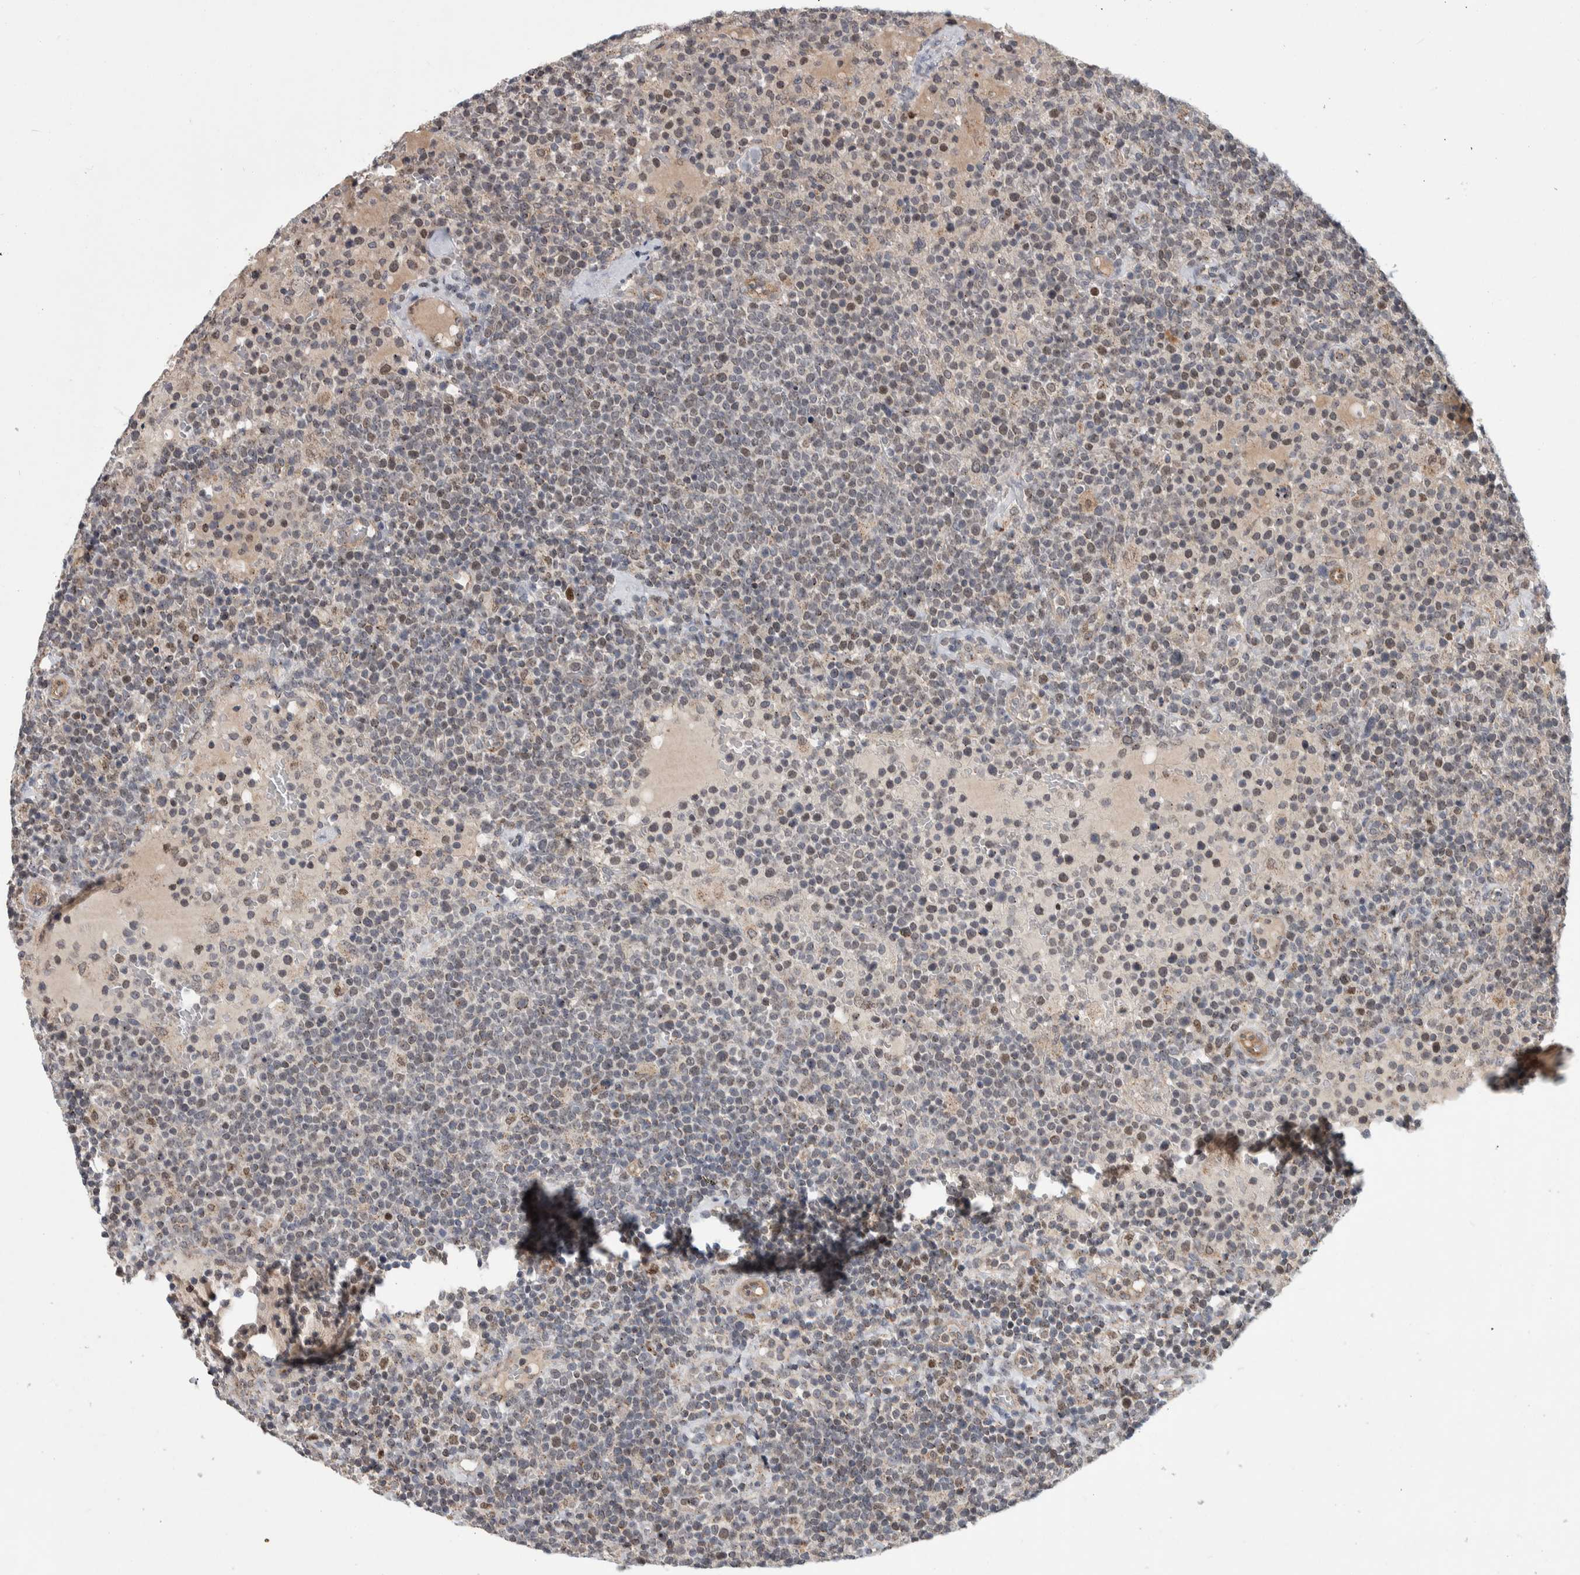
{"staining": {"intensity": "weak", "quantity": "<25%", "location": "nuclear"}, "tissue": "lymphoma", "cell_type": "Tumor cells", "image_type": "cancer", "snomed": [{"axis": "morphology", "description": "Malignant lymphoma, non-Hodgkin's type, High grade"}, {"axis": "topography", "description": "Lymph node"}], "caption": "Immunohistochemistry of lymphoma exhibits no expression in tumor cells. Nuclei are stained in blue.", "gene": "MSL1", "patient": {"sex": "male", "age": 61}}